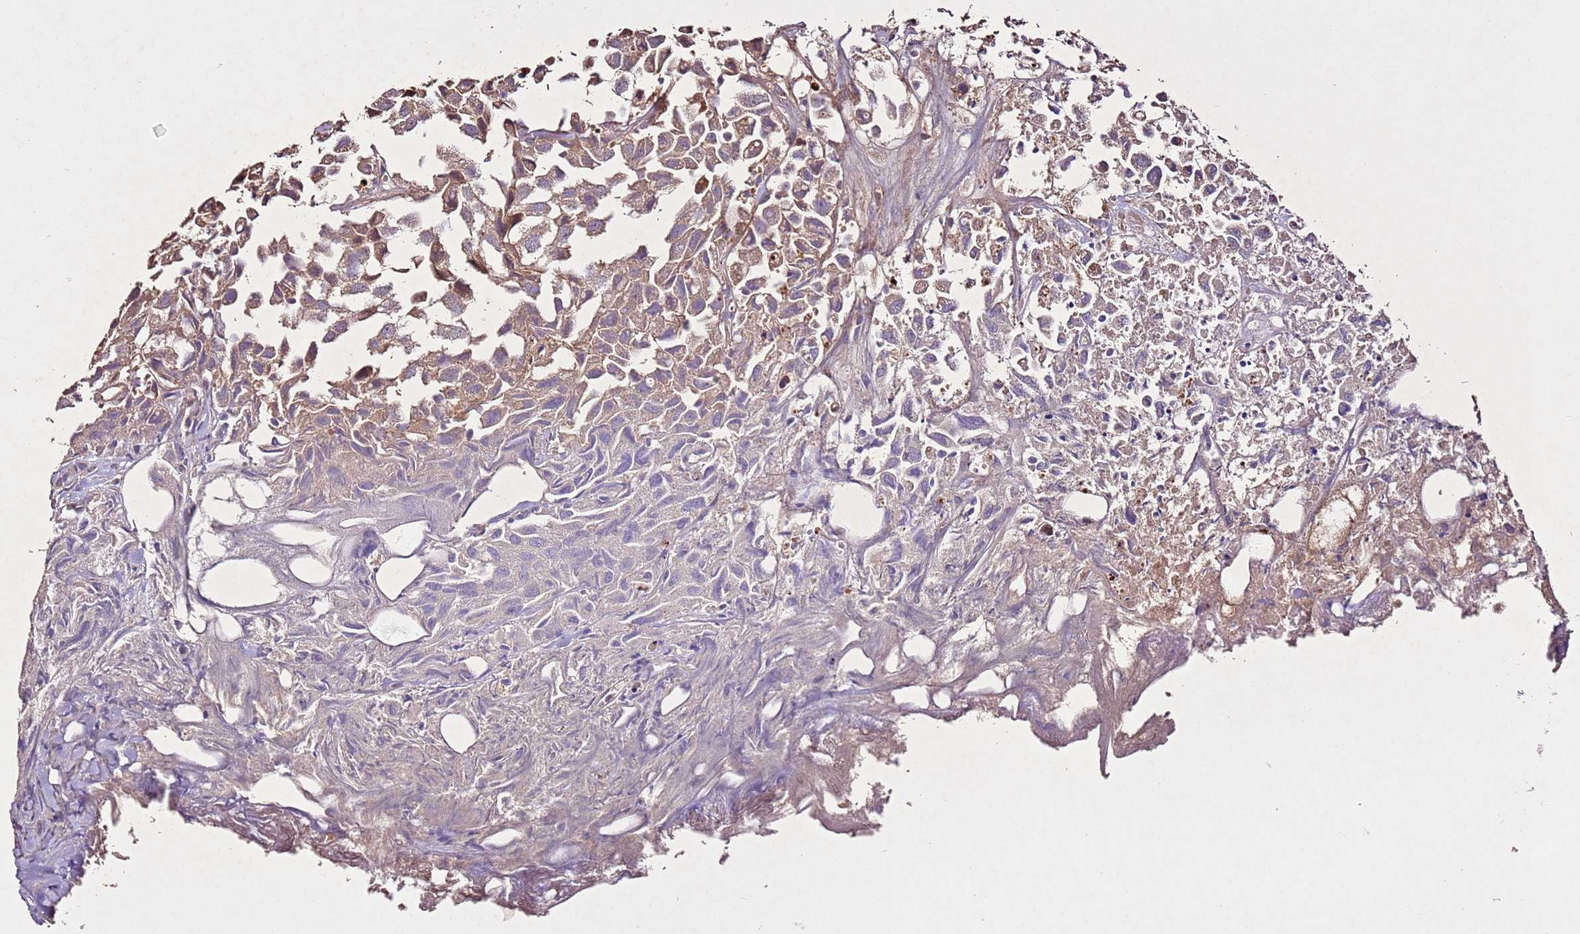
{"staining": {"intensity": "moderate", "quantity": "<25%", "location": "cytoplasmic/membranous"}, "tissue": "urothelial cancer", "cell_type": "Tumor cells", "image_type": "cancer", "snomed": [{"axis": "morphology", "description": "Urothelial carcinoma, High grade"}, {"axis": "topography", "description": "Urinary bladder"}], "caption": "Immunohistochemical staining of urothelial carcinoma (high-grade) demonstrates low levels of moderate cytoplasmic/membranous staining in about <25% of tumor cells. Using DAB (brown) and hematoxylin (blue) stains, captured at high magnification using brightfield microscopy.", "gene": "PTMA", "patient": {"sex": "female", "age": 75}}